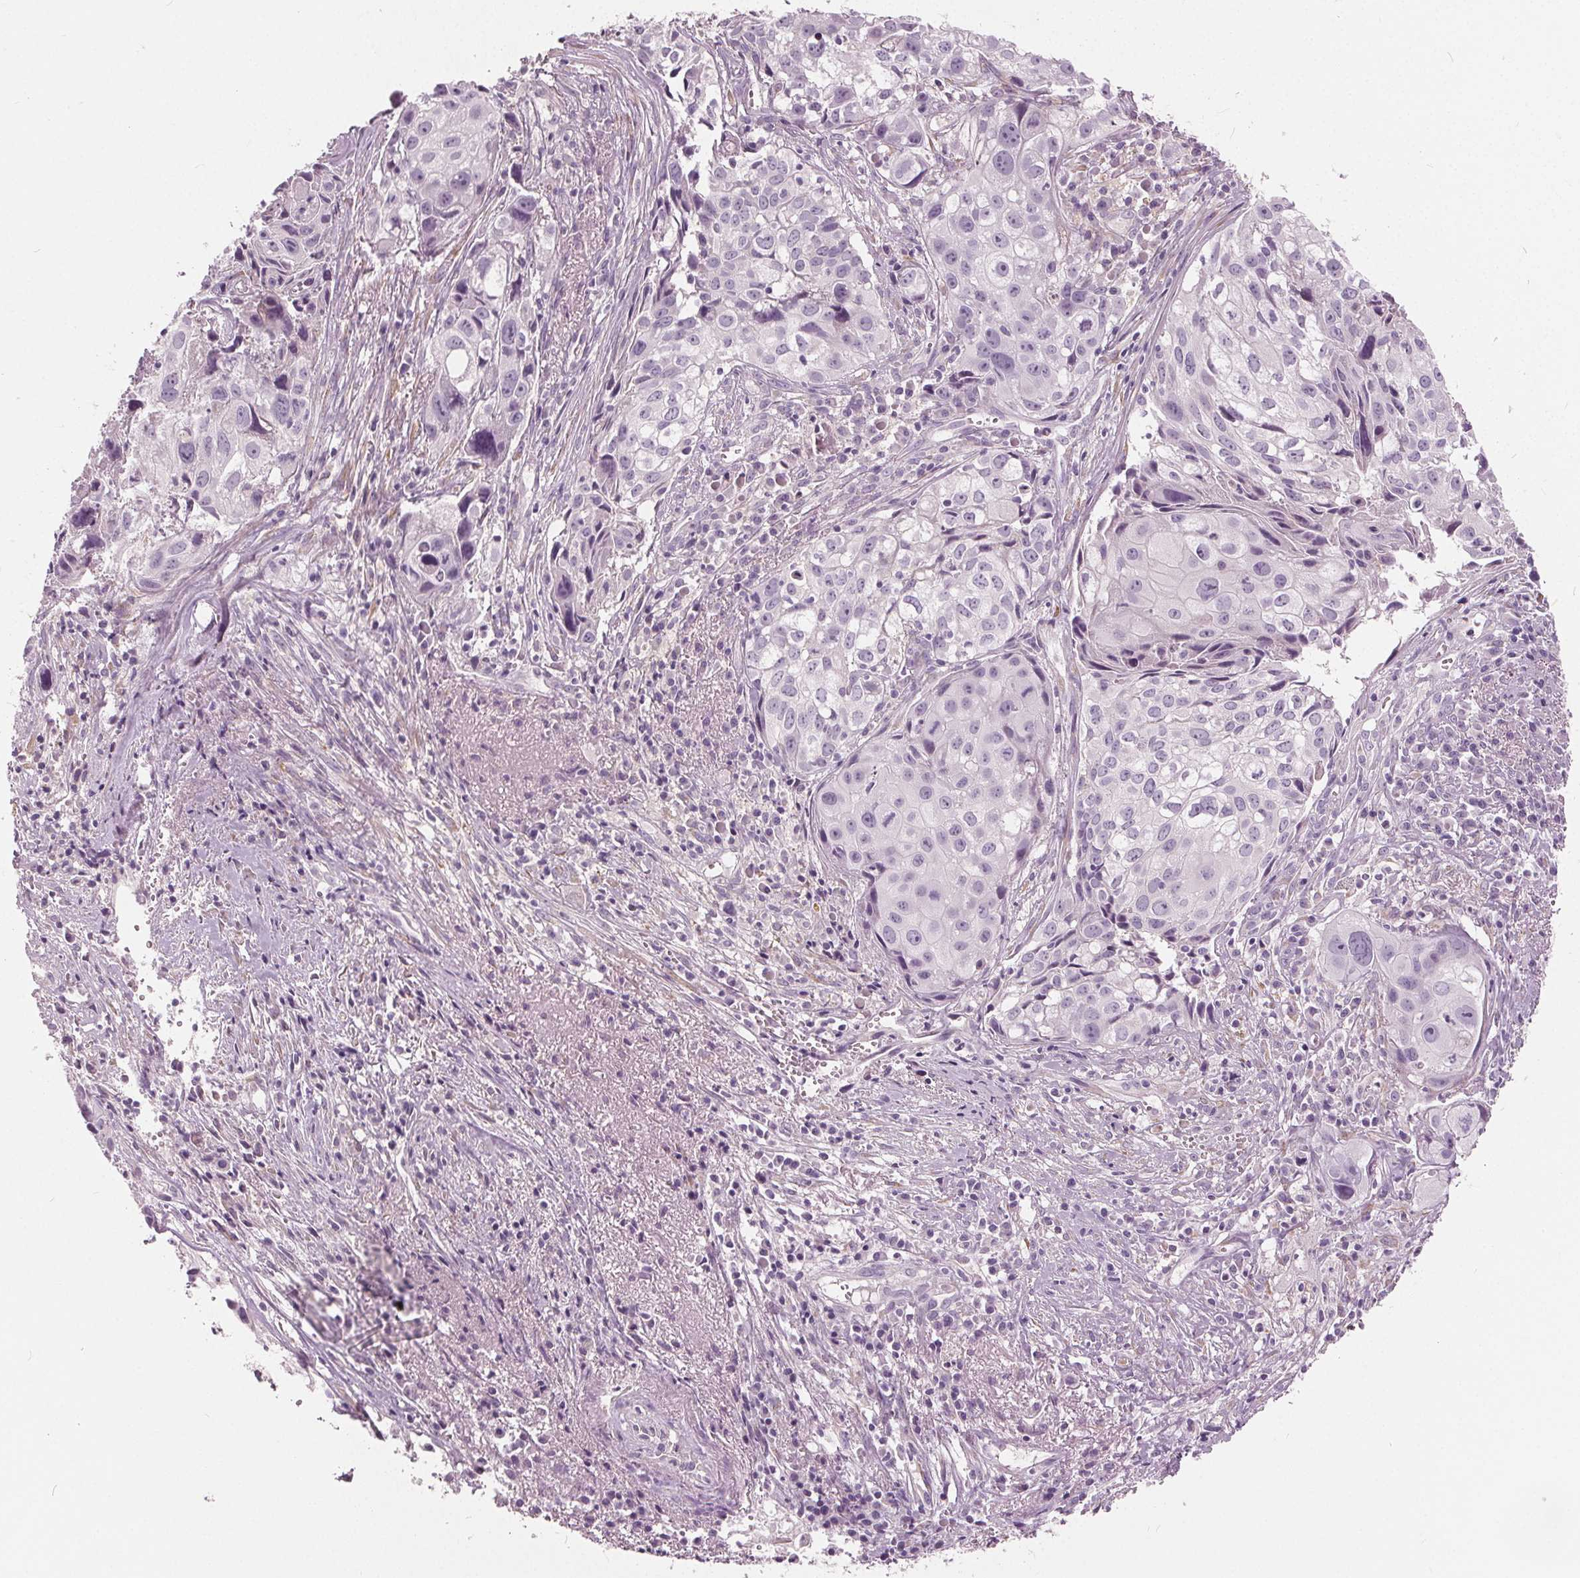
{"staining": {"intensity": "negative", "quantity": "none", "location": "none"}, "tissue": "cervical cancer", "cell_type": "Tumor cells", "image_type": "cancer", "snomed": [{"axis": "morphology", "description": "Squamous cell carcinoma, NOS"}, {"axis": "topography", "description": "Cervix"}], "caption": "High magnification brightfield microscopy of squamous cell carcinoma (cervical) stained with DAB (brown) and counterstained with hematoxylin (blue): tumor cells show no significant positivity. The staining is performed using DAB (3,3'-diaminobenzidine) brown chromogen with nuclei counter-stained in using hematoxylin.", "gene": "LHFPL7", "patient": {"sex": "female", "age": 53}}